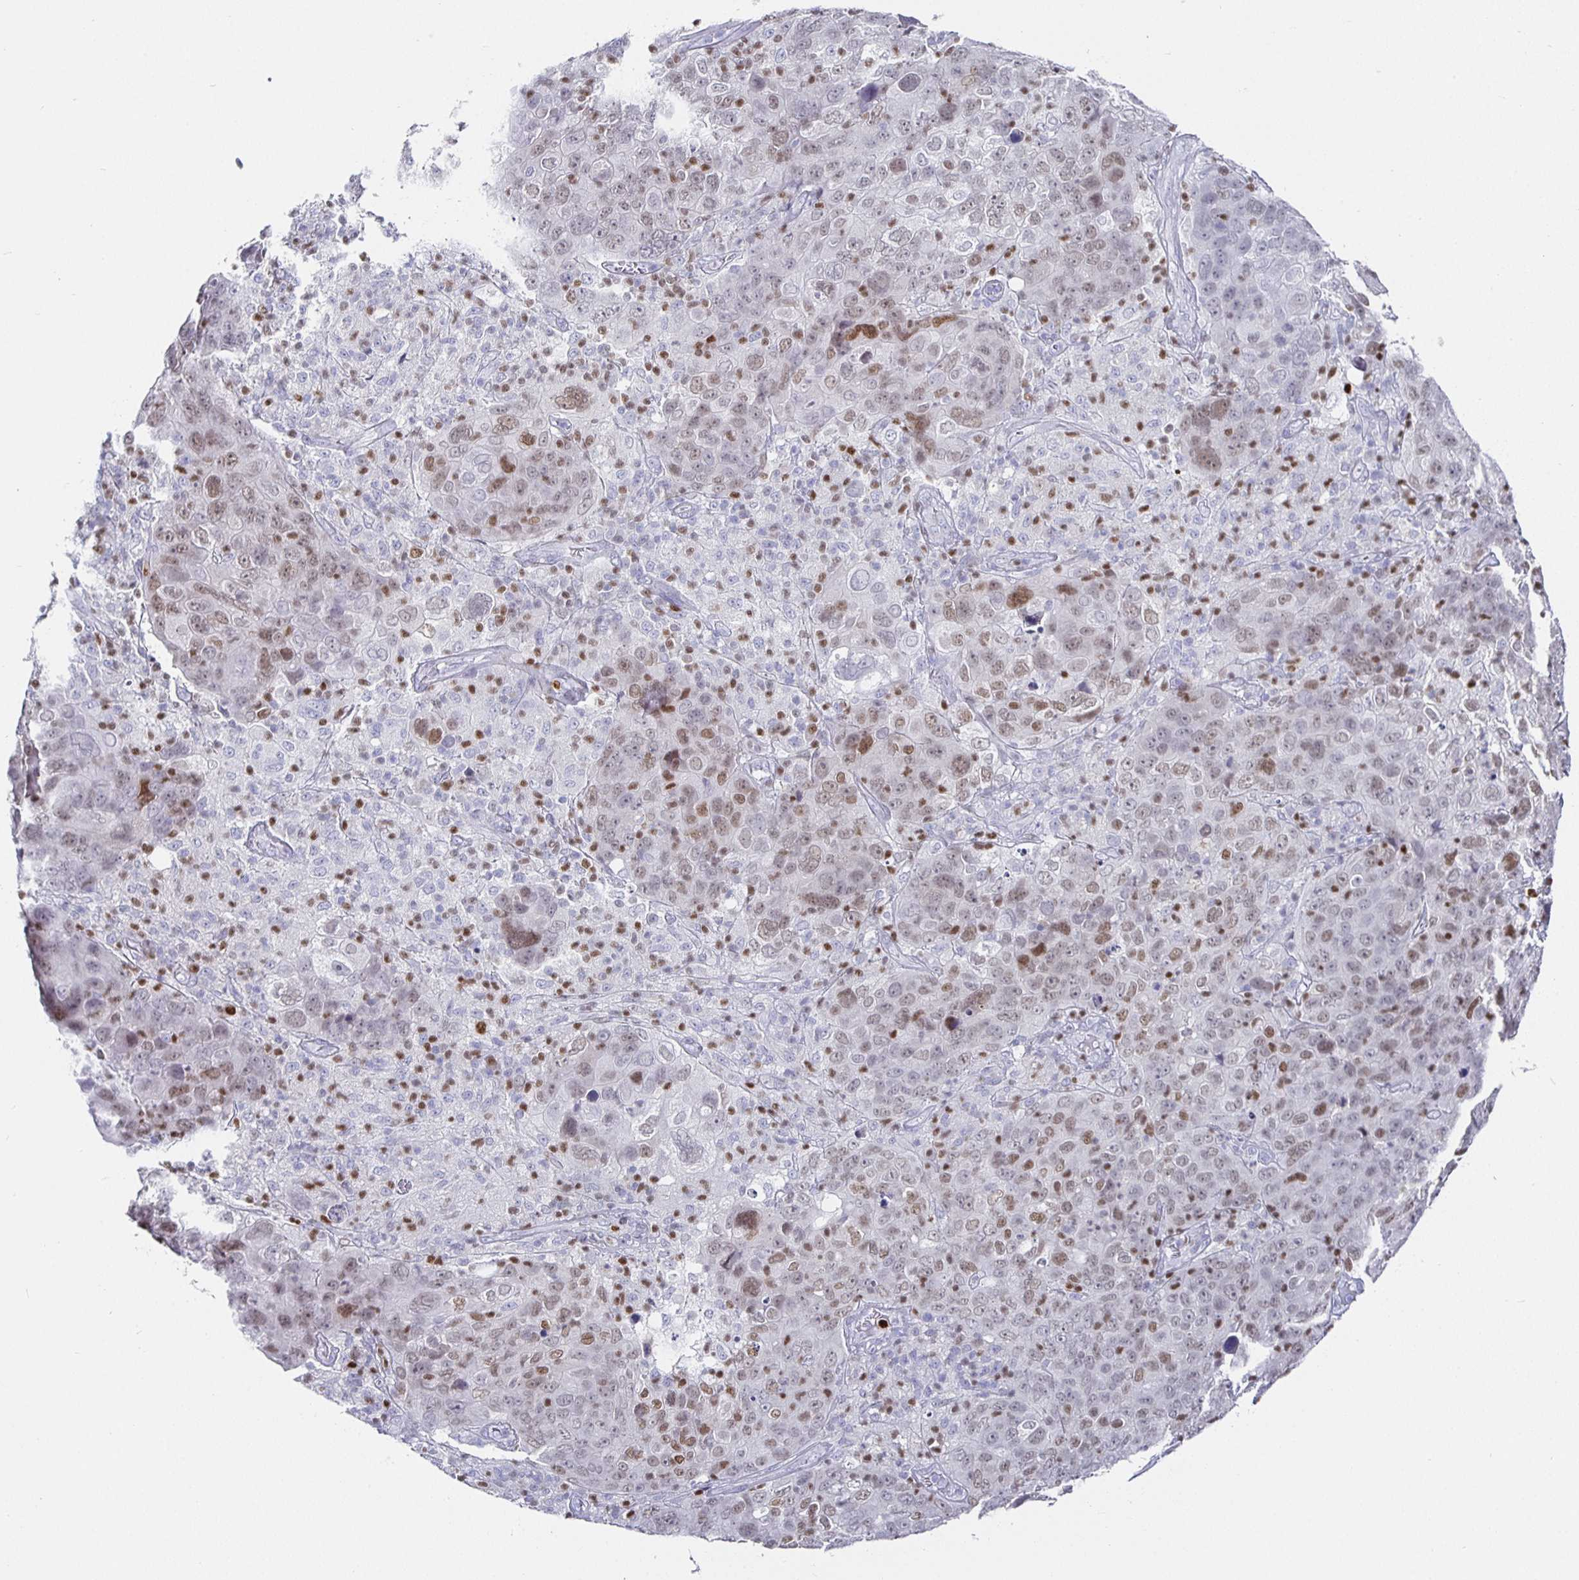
{"staining": {"intensity": "weak", "quantity": "25%-75%", "location": "nuclear"}, "tissue": "cervical cancer", "cell_type": "Tumor cells", "image_type": "cancer", "snomed": [{"axis": "morphology", "description": "Squamous cell carcinoma, NOS"}, {"axis": "topography", "description": "Cervix"}], "caption": "This image shows immunohistochemistry (IHC) staining of human cervical cancer (squamous cell carcinoma), with low weak nuclear expression in approximately 25%-75% of tumor cells.", "gene": "RUNX2", "patient": {"sex": "female", "age": 44}}